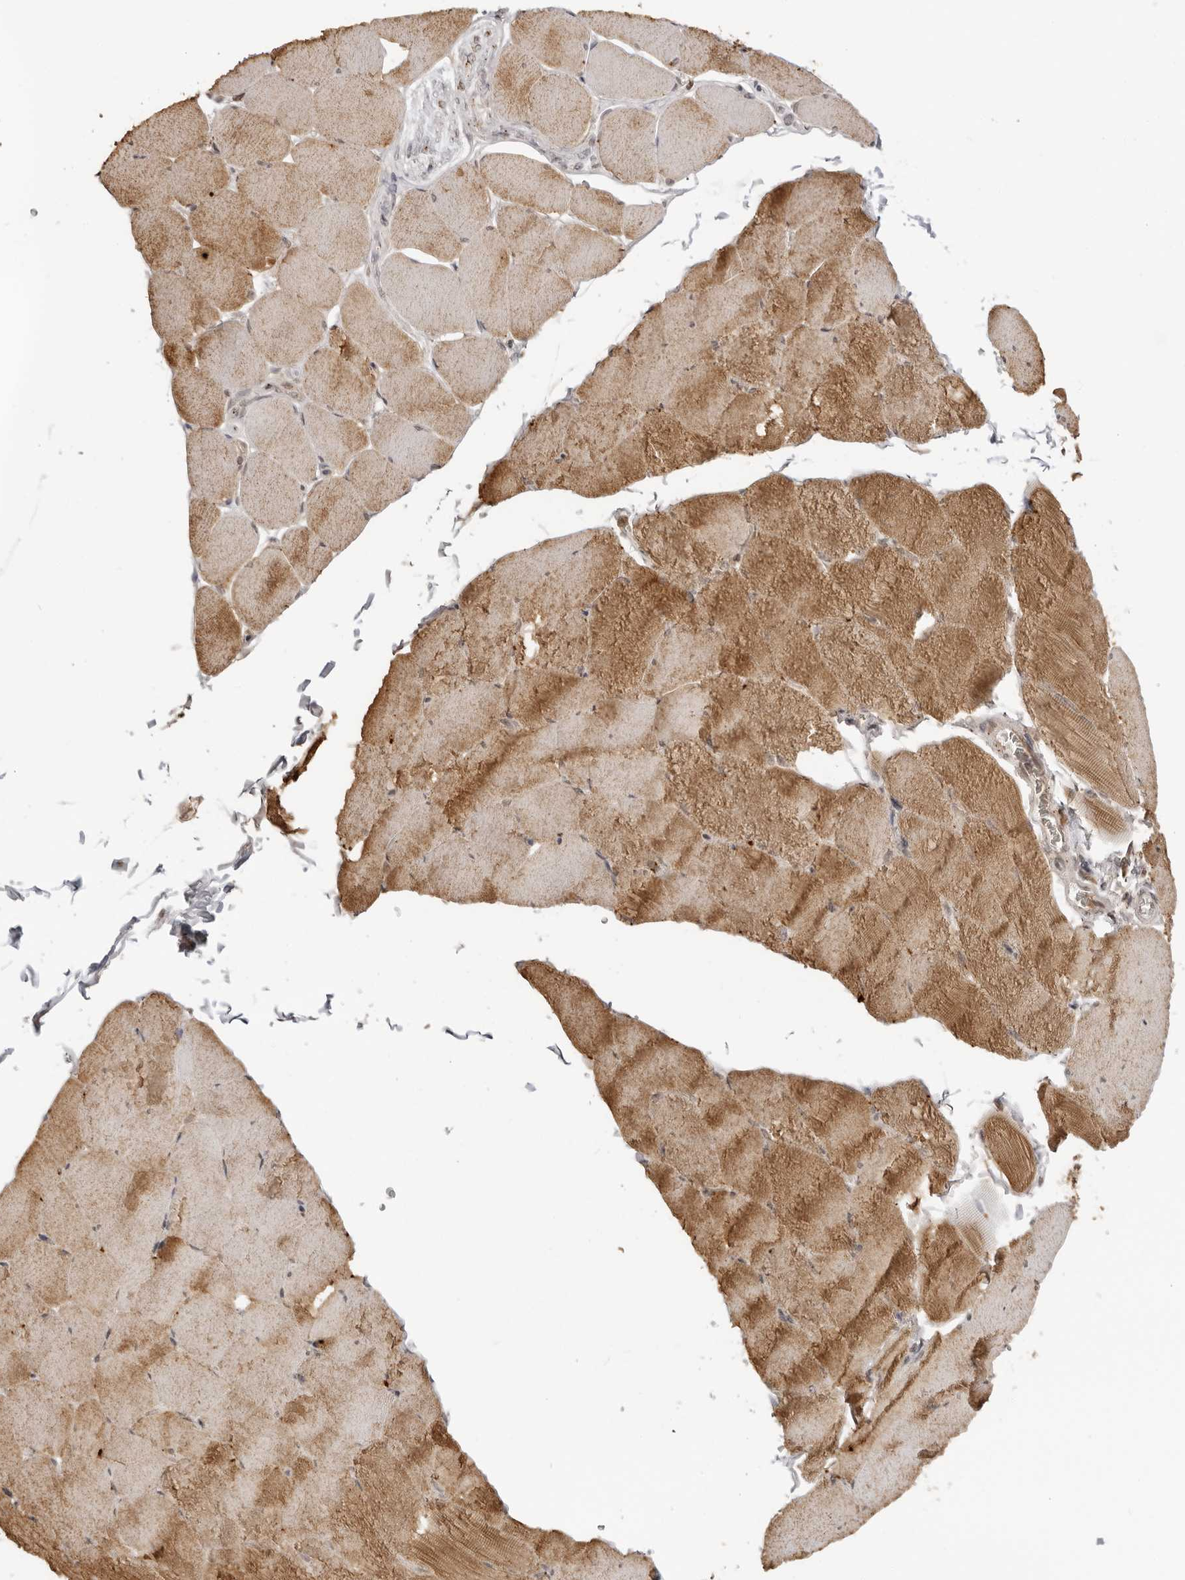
{"staining": {"intensity": "moderate", "quantity": ">75%", "location": "cytoplasmic/membranous"}, "tissue": "skeletal muscle", "cell_type": "Myocytes", "image_type": "normal", "snomed": [{"axis": "morphology", "description": "Normal tissue, NOS"}, {"axis": "topography", "description": "Skeletal muscle"}], "caption": "Immunohistochemistry of benign human skeletal muscle reveals medium levels of moderate cytoplasmic/membranous staining in about >75% of myocytes.", "gene": "IKBKE", "patient": {"sex": "male", "age": 62}}